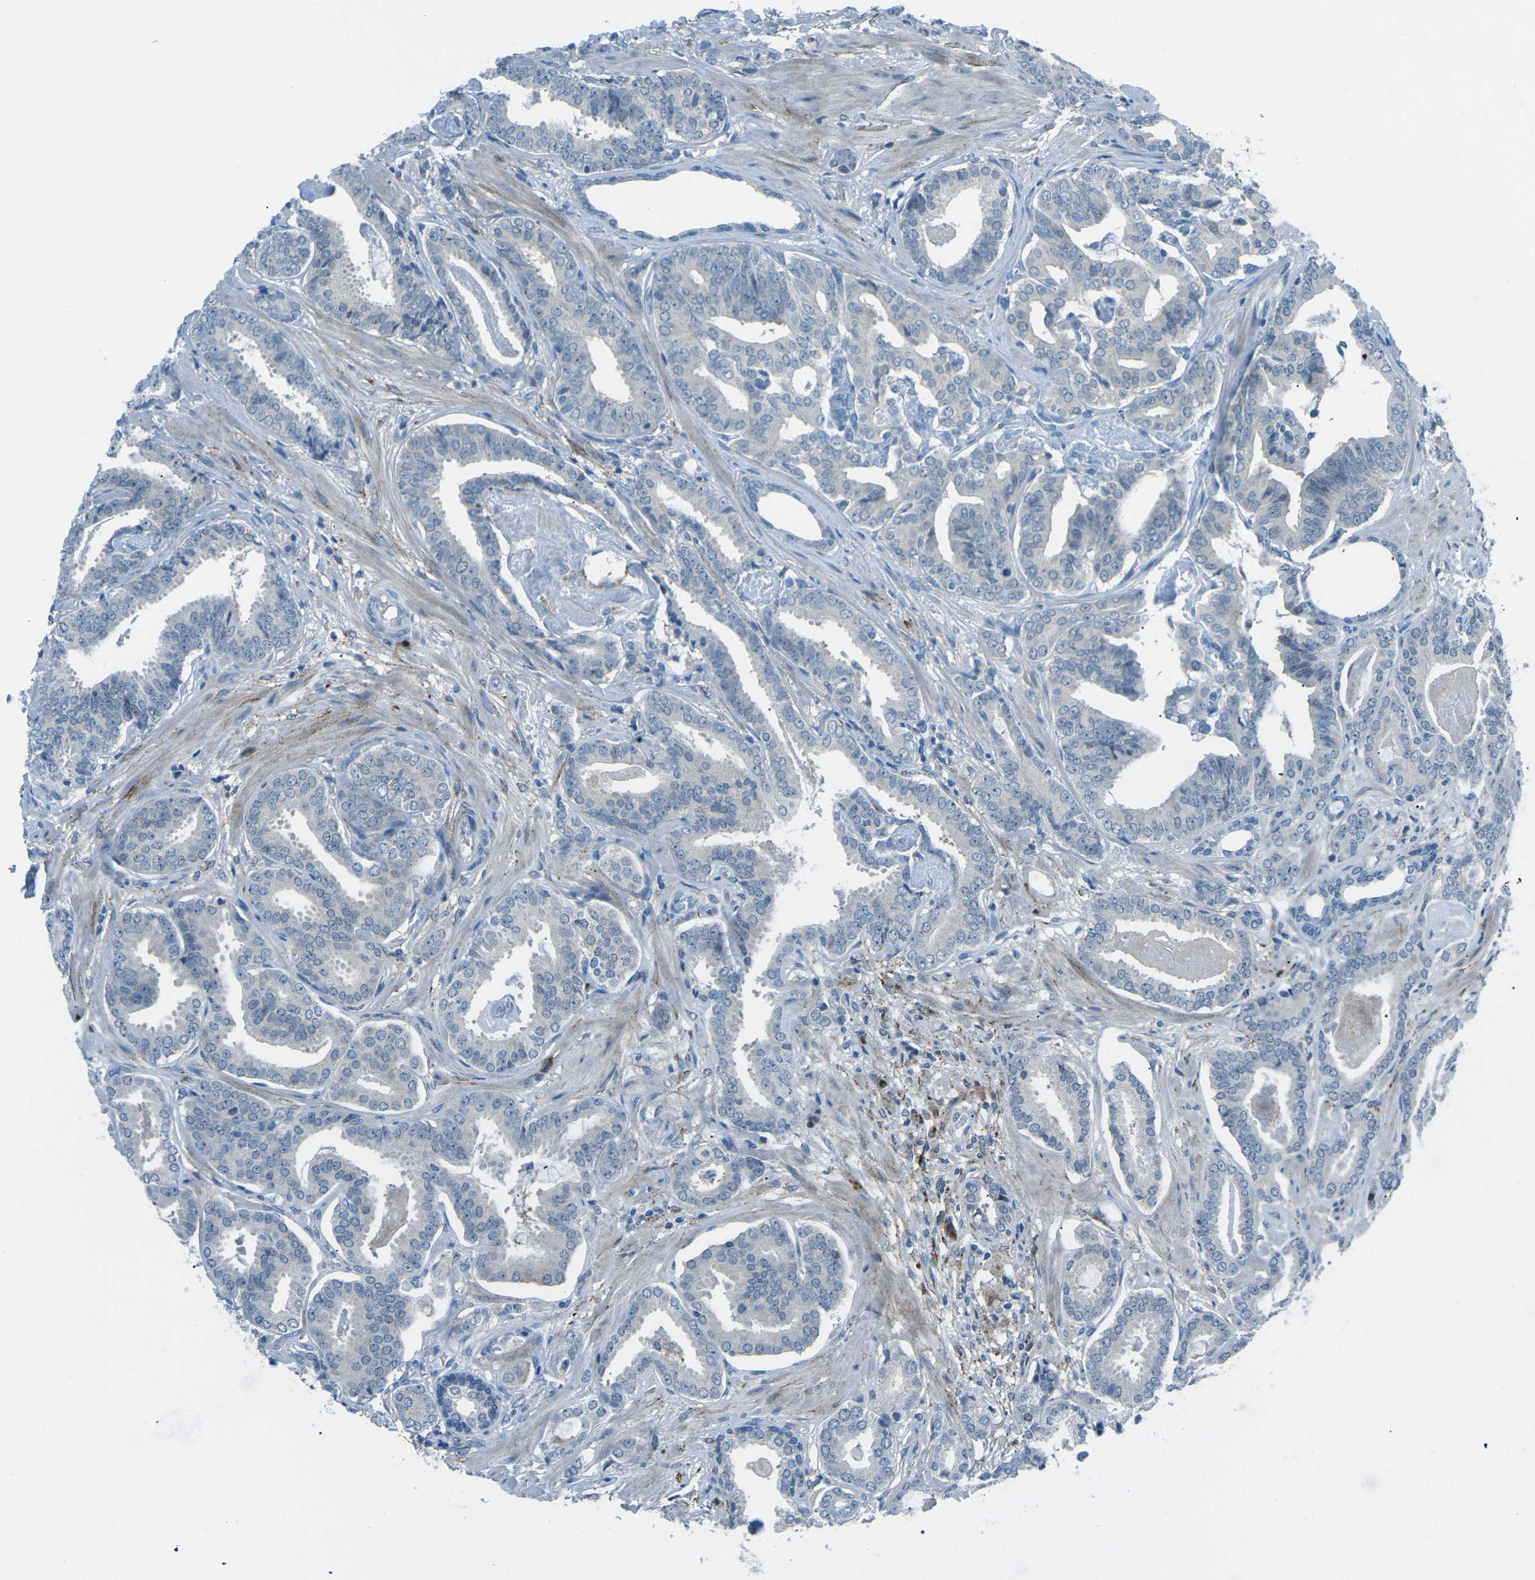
{"staining": {"intensity": "negative", "quantity": "none", "location": "none"}, "tissue": "prostate cancer", "cell_type": "Tumor cells", "image_type": "cancer", "snomed": [{"axis": "morphology", "description": "Adenocarcinoma, Low grade"}, {"axis": "topography", "description": "Prostate"}], "caption": "High magnification brightfield microscopy of prostate cancer (low-grade adenocarcinoma) stained with DAB (brown) and counterstained with hematoxylin (blue): tumor cells show no significant staining.", "gene": "PRKCA", "patient": {"sex": "male", "age": 53}}